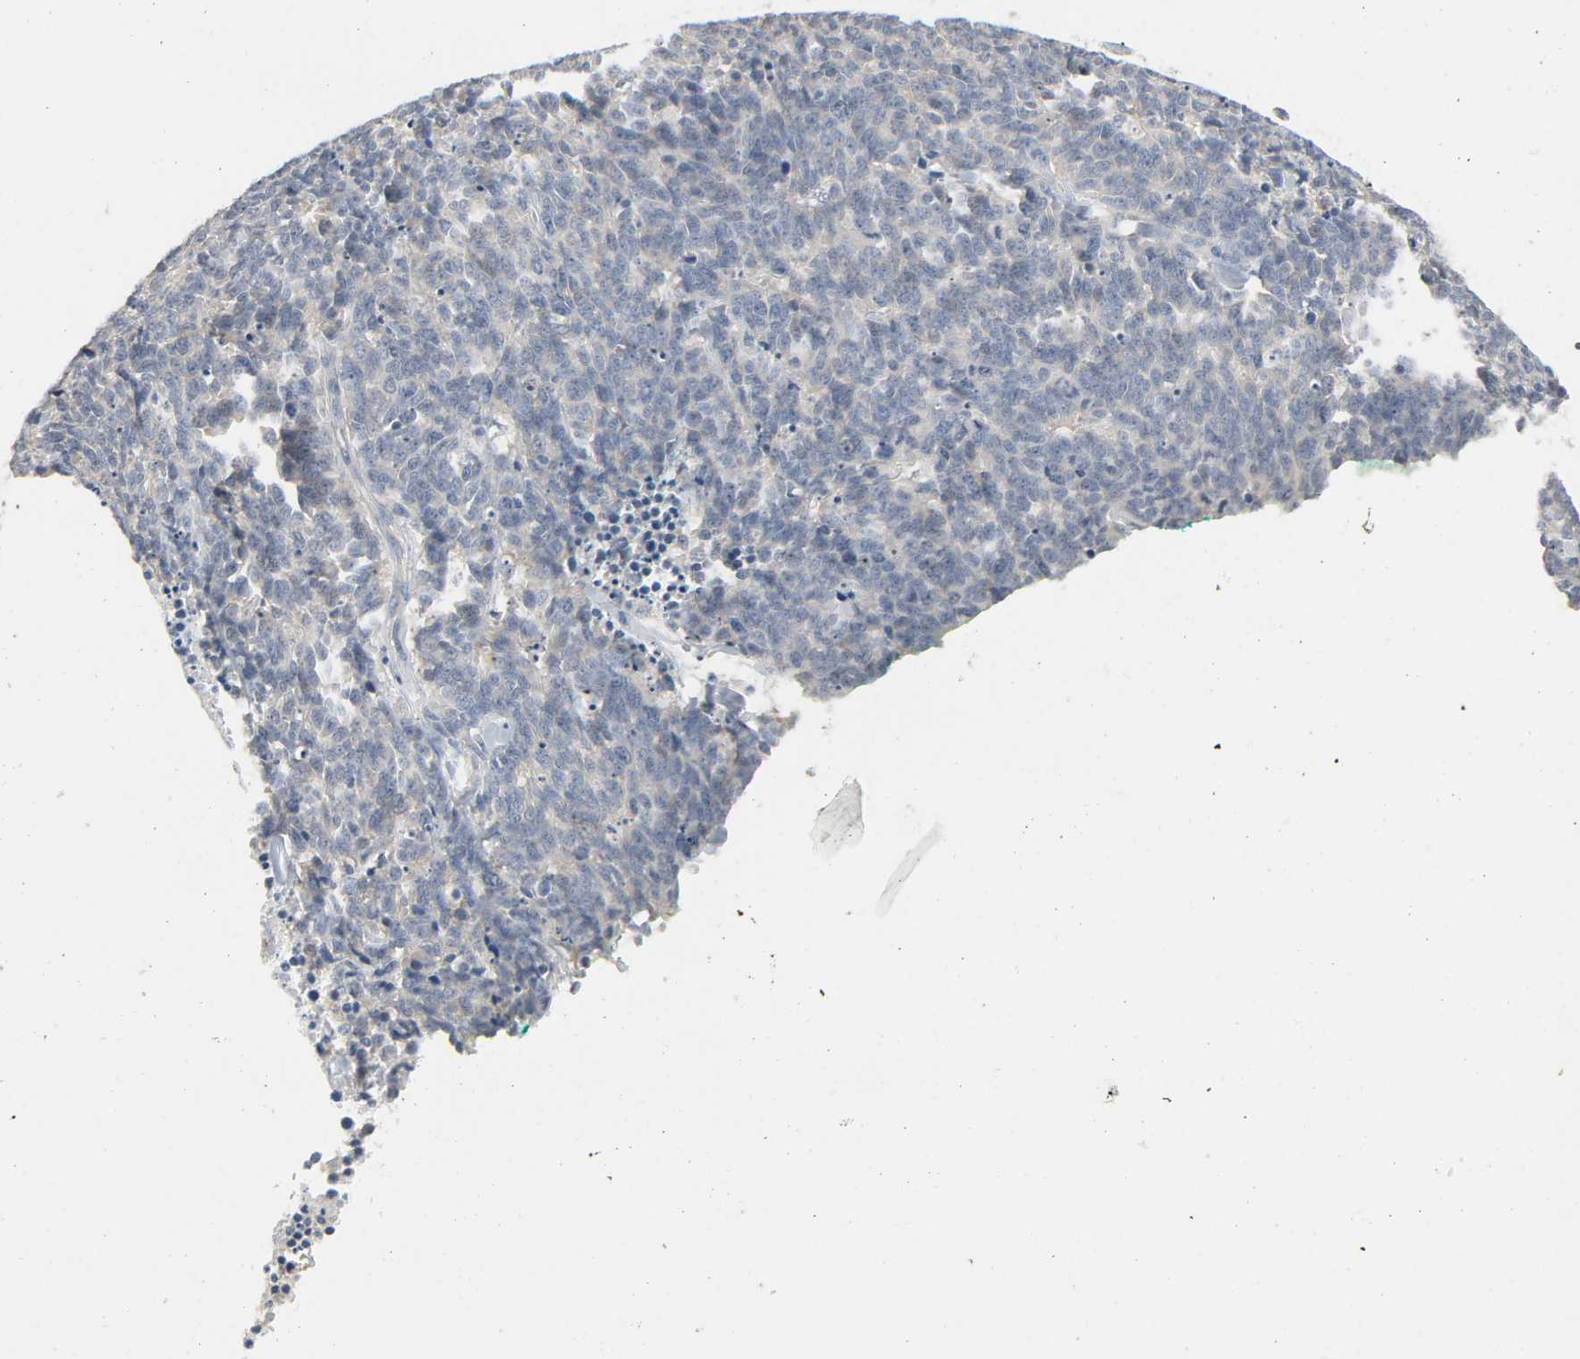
{"staining": {"intensity": "weak", "quantity": "<25%", "location": "cytoplasmic/membranous"}, "tissue": "lung cancer", "cell_type": "Tumor cells", "image_type": "cancer", "snomed": [{"axis": "morphology", "description": "Neoplasm, malignant, NOS"}, {"axis": "topography", "description": "Lung"}], "caption": "This is a image of immunohistochemistry staining of malignant neoplasm (lung), which shows no staining in tumor cells.", "gene": "CD4", "patient": {"sex": "female", "age": 58}}